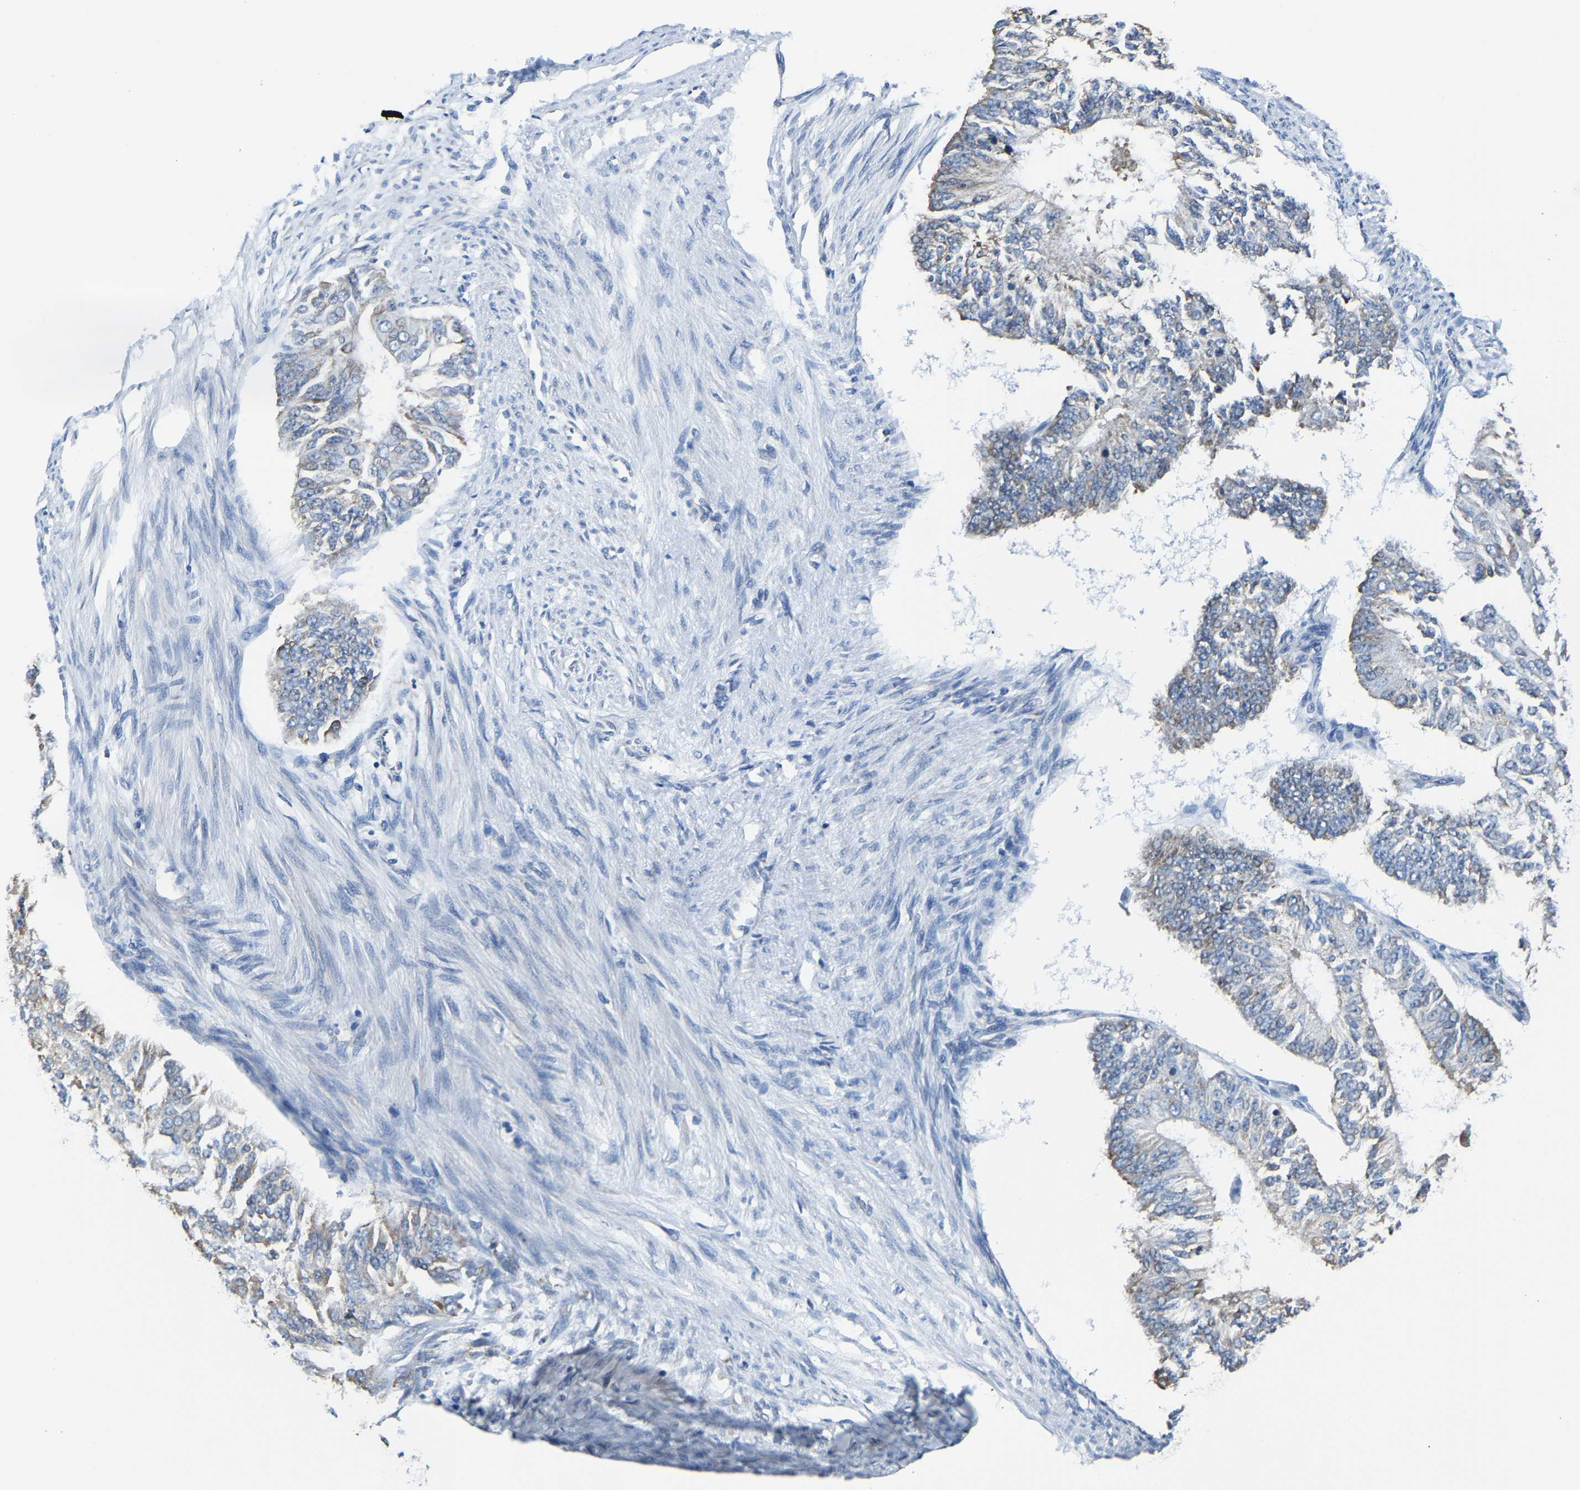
{"staining": {"intensity": "weak", "quantity": "25%-75%", "location": "cytoplasmic/membranous"}, "tissue": "endometrial cancer", "cell_type": "Tumor cells", "image_type": "cancer", "snomed": [{"axis": "morphology", "description": "Adenocarcinoma, NOS"}, {"axis": "topography", "description": "Endometrium"}], "caption": "Human endometrial cancer stained for a protein (brown) shows weak cytoplasmic/membranous positive expression in approximately 25%-75% of tumor cells.", "gene": "G3BP2", "patient": {"sex": "female", "age": 32}}